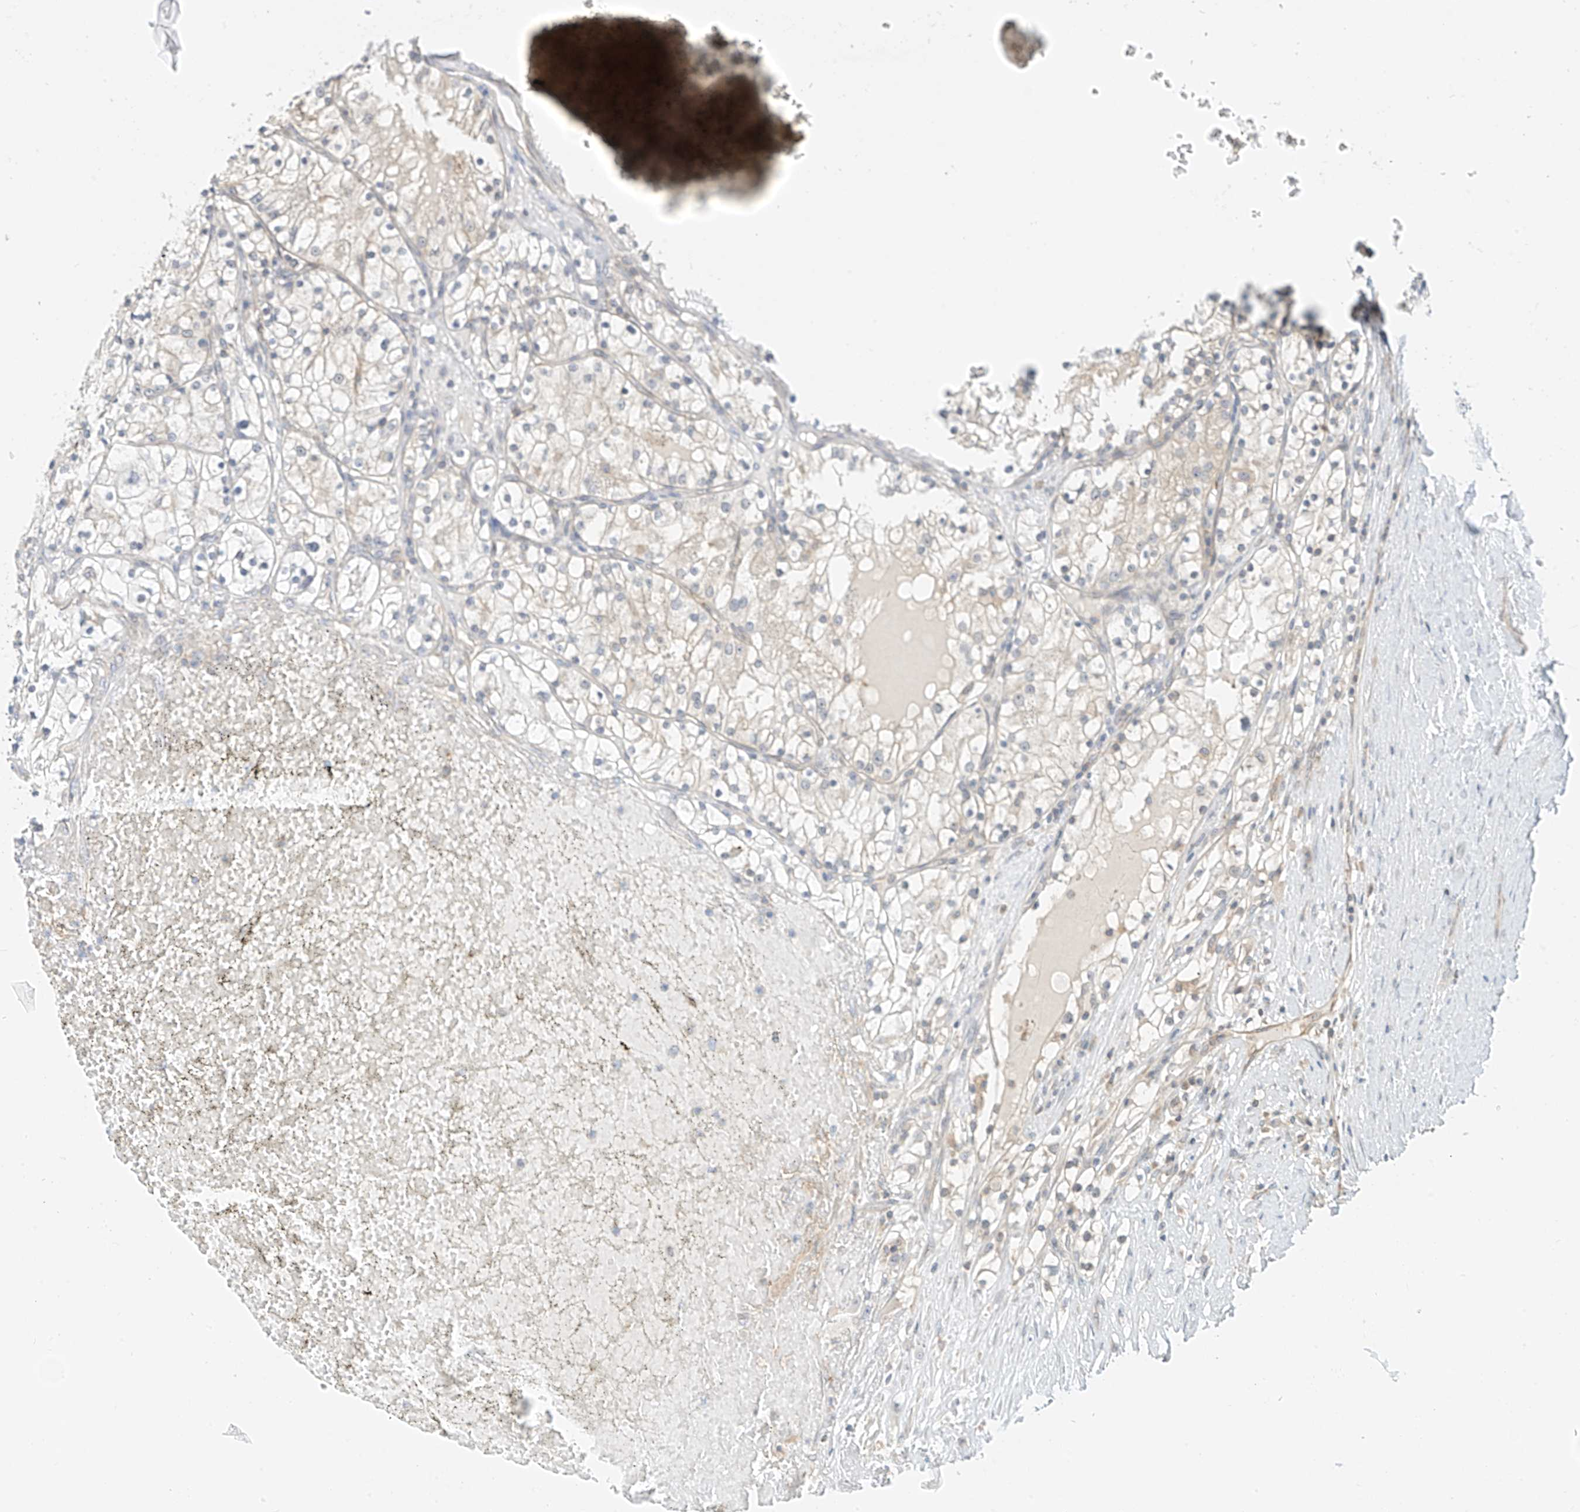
{"staining": {"intensity": "negative", "quantity": "none", "location": "none"}, "tissue": "renal cancer", "cell_type": "Tumor cells", "image_type": "cancer", "snomed": [{"axis": "morphology", "description": "Normal tissue, NOS"}, {"axis": "morphology", "description": "Adenocarcinoma, NOS"}, {"axis": "topography", "description": "Kidney"}], "caption": "The micrograph demonstrates no staining of tumor cells in renal cancer.", "gene": "PPA2", "patient": {"sex": "male", "age": 68}}